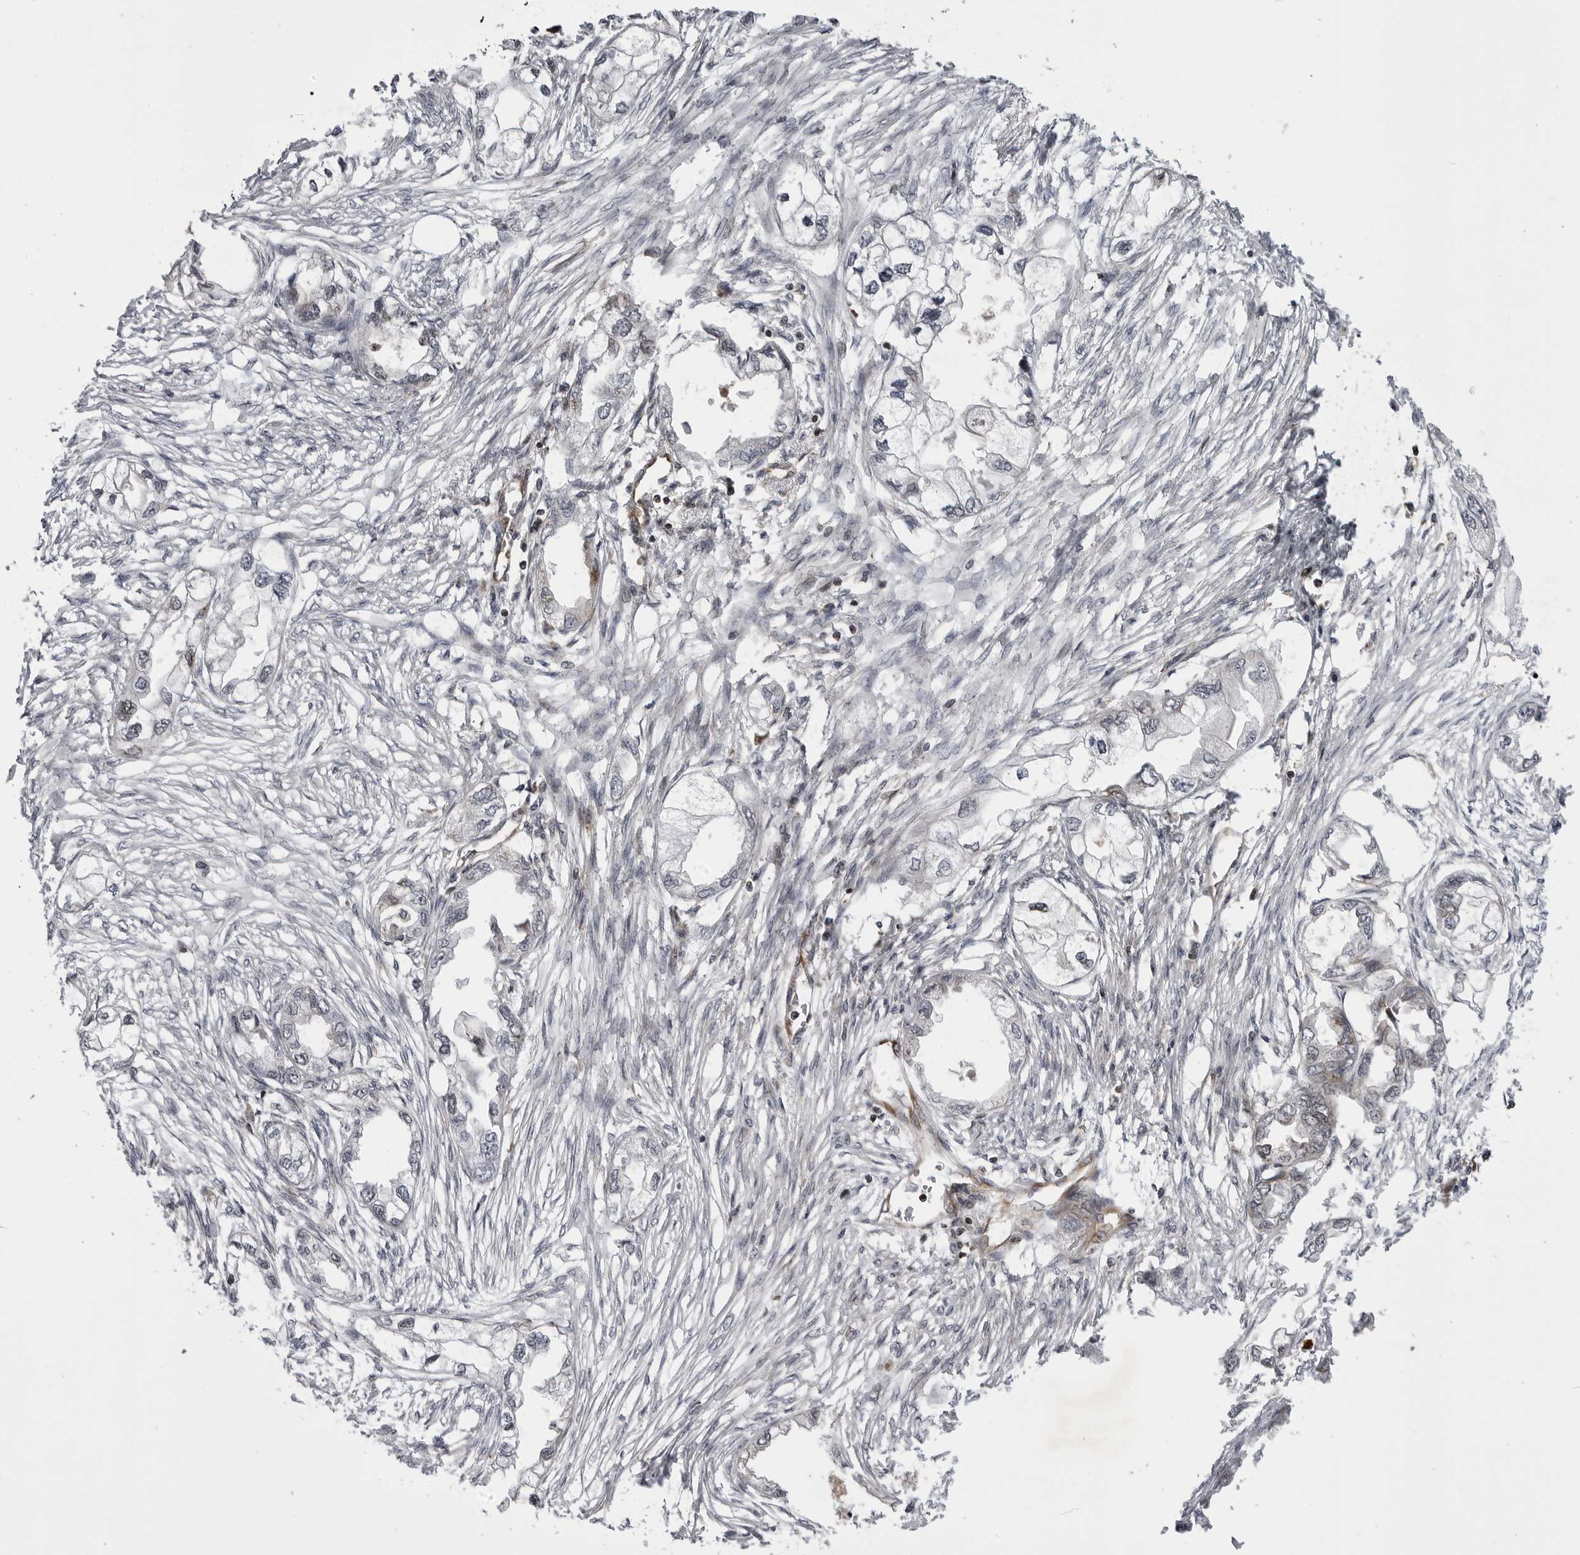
{"staining": {"intensity": "negative", "quantity": "none", "location": "none"}, "tissue": "endometrial cancer", "cell_type": "Tumor cells", "image_type": "cancer", "snomed": [{"axis": "morphology", "description": "Adenocarcinoma, NOS"}, {"axis": "morphology", "description": "Adenocarcinoma, metastatic, NOS"}, {"axis": "topography", "description": "Adipose tissue"}, {"axis": "topography", "description": "Endometrium"}], "caption": "Immunohistochemical staining of human adenocarcinoma (endometrial) displays no significant positivity in tumor cells.", "gene": "ABL1", "patient": {"sex": "female", "age": 67}}